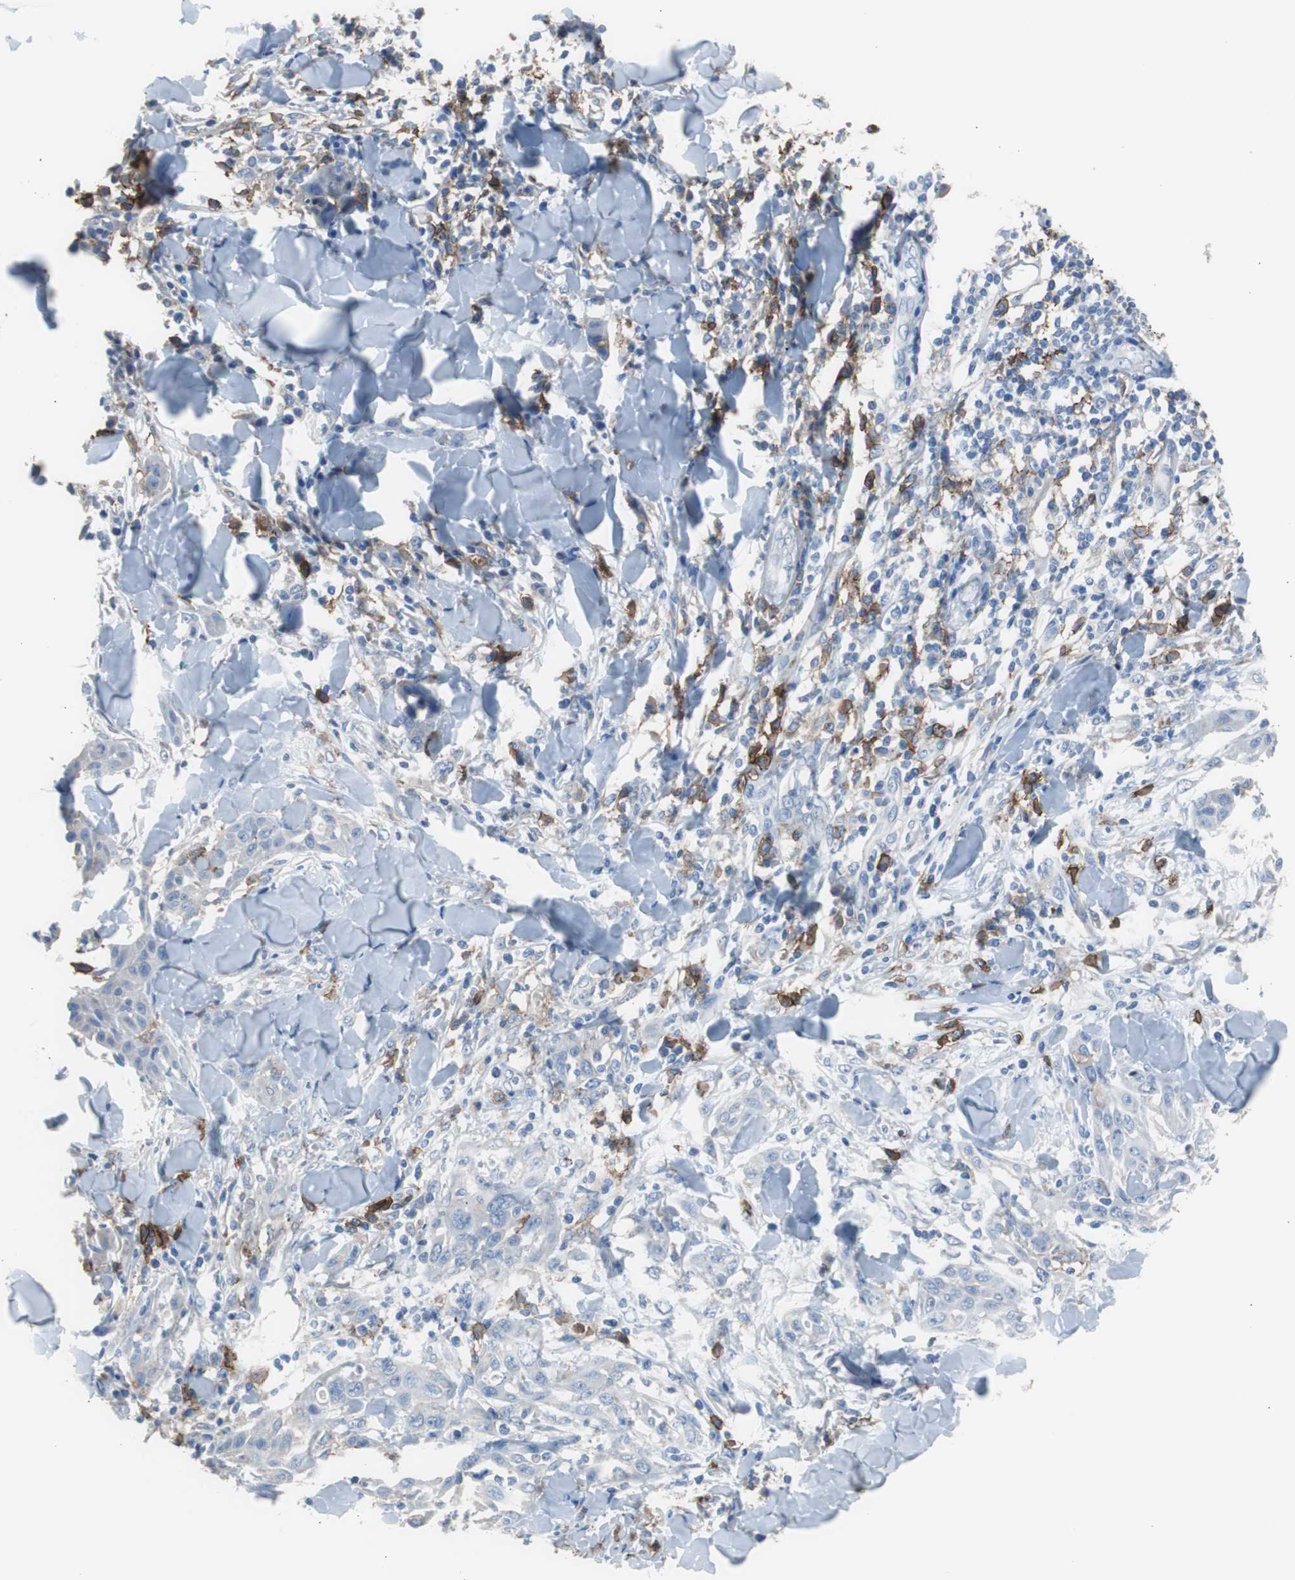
{"staining": {"intensity": "negative", "quantity": "none", "location": "none"}, "tissue": "skin cancer", "cell_type": "Tumor cells", "image_type": "cancer", "snomed": [{"axis": "morphology", "description": "Squamous cell carcinoma, NOS"}, {"axis": "topography", "description": "Skin"}], "caption": "The histopathology image exhibits no staining of tumor cells in skin cancer (squamous cell carcinoma).", "gene": "FCGR2B", "patient": {"sex": "male", "age": 24}}